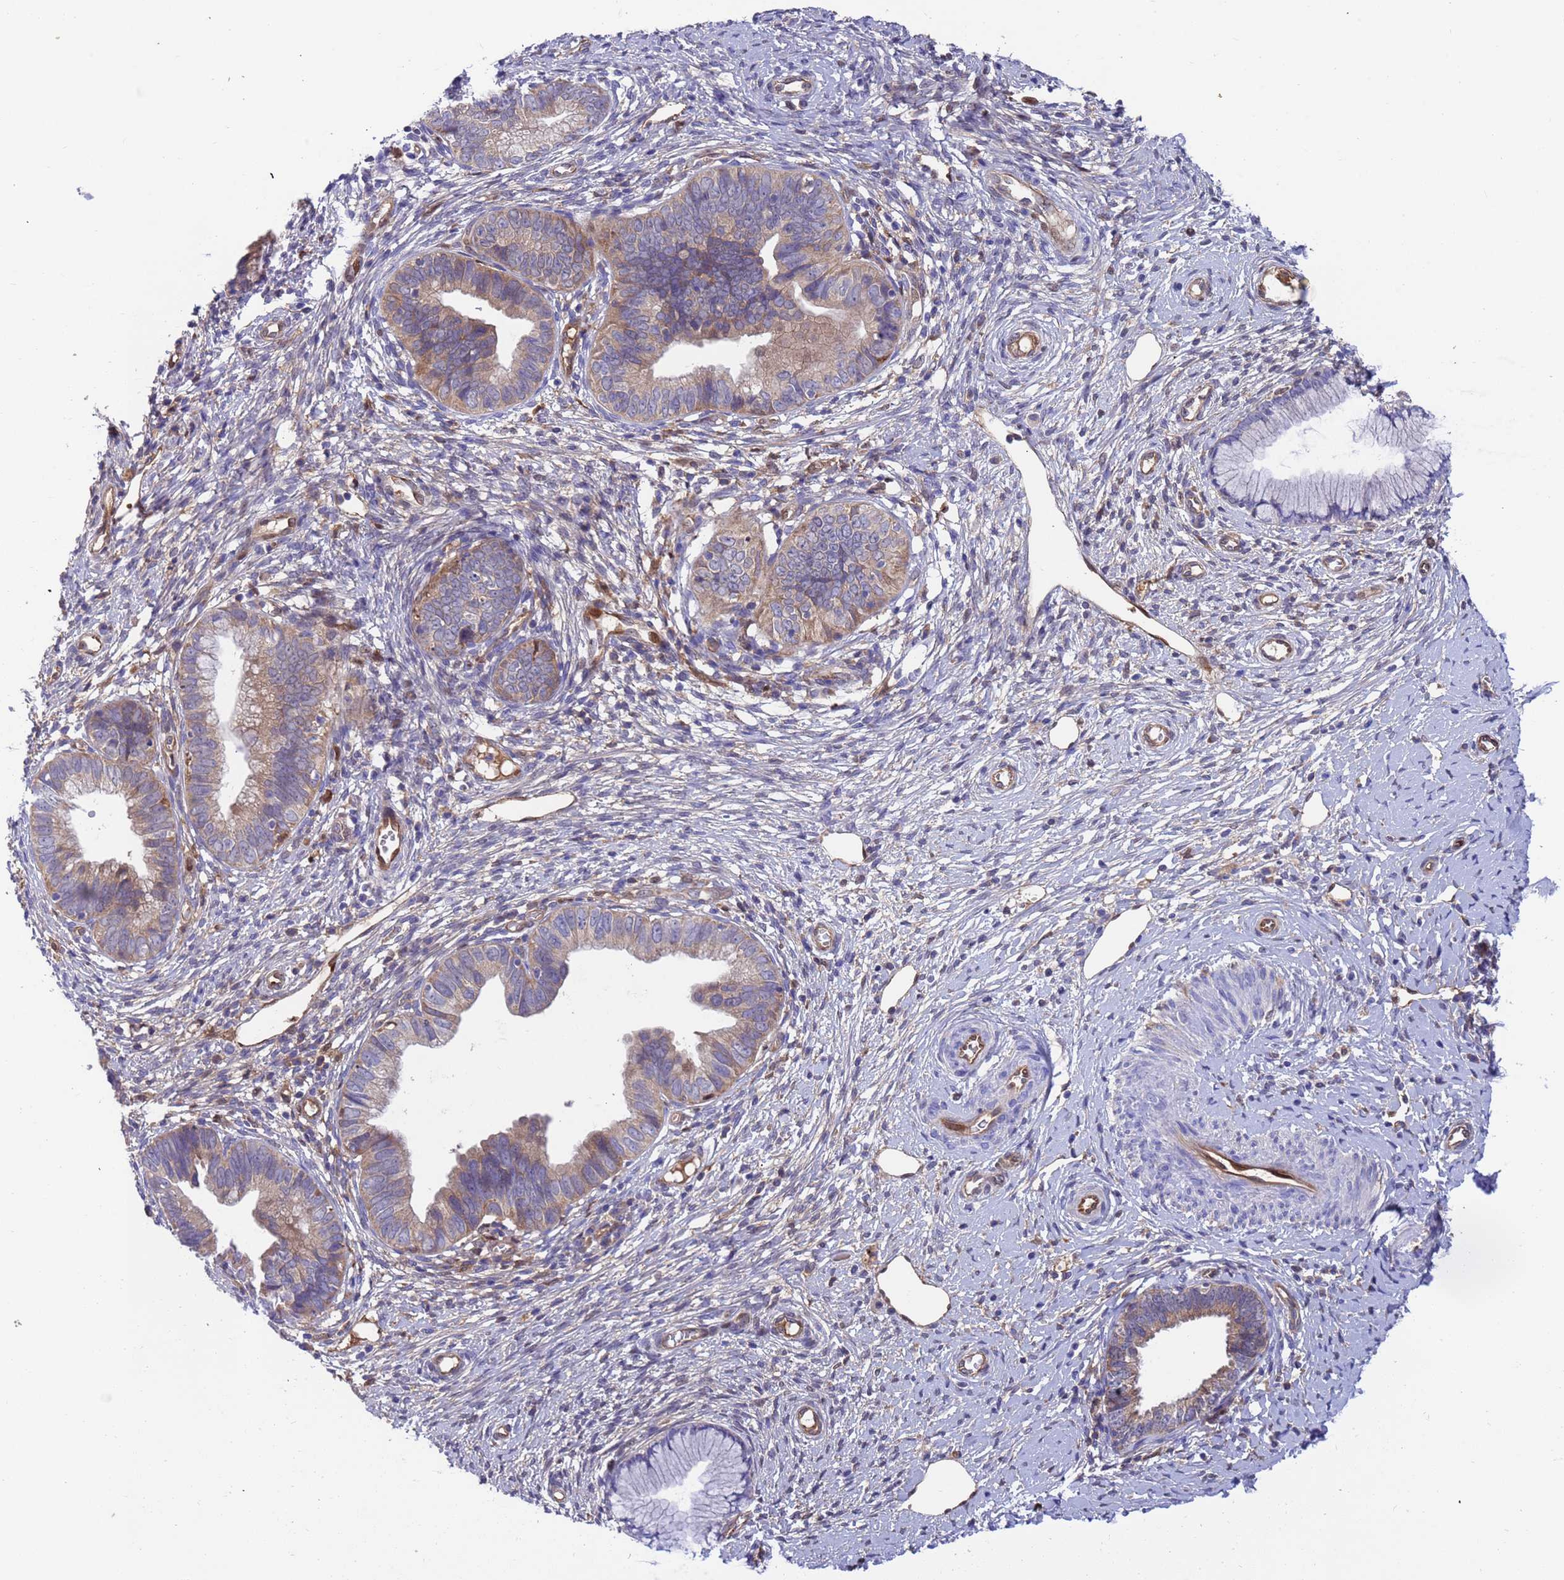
{"staining": {"intensity": "weak", "quantity": ">75%", "location": "cytoplasmic/membranous"}, "tissue": "cervical cancer", "cell_type": "Tumor cells", "image_type": "cancer", "snomed": [{"axis": "morphology", "description": "Adenocarcinoma, NOS"}, {"axis": "topography", "description": "Cervix"}], "caption": "Cervical adenocarcinoma stained for a protein shows weak cytoplasmic/membranous positivity in tumor cells.", "gene": "FOXRED1", "patient": {"sex": "female", "age": 36}}